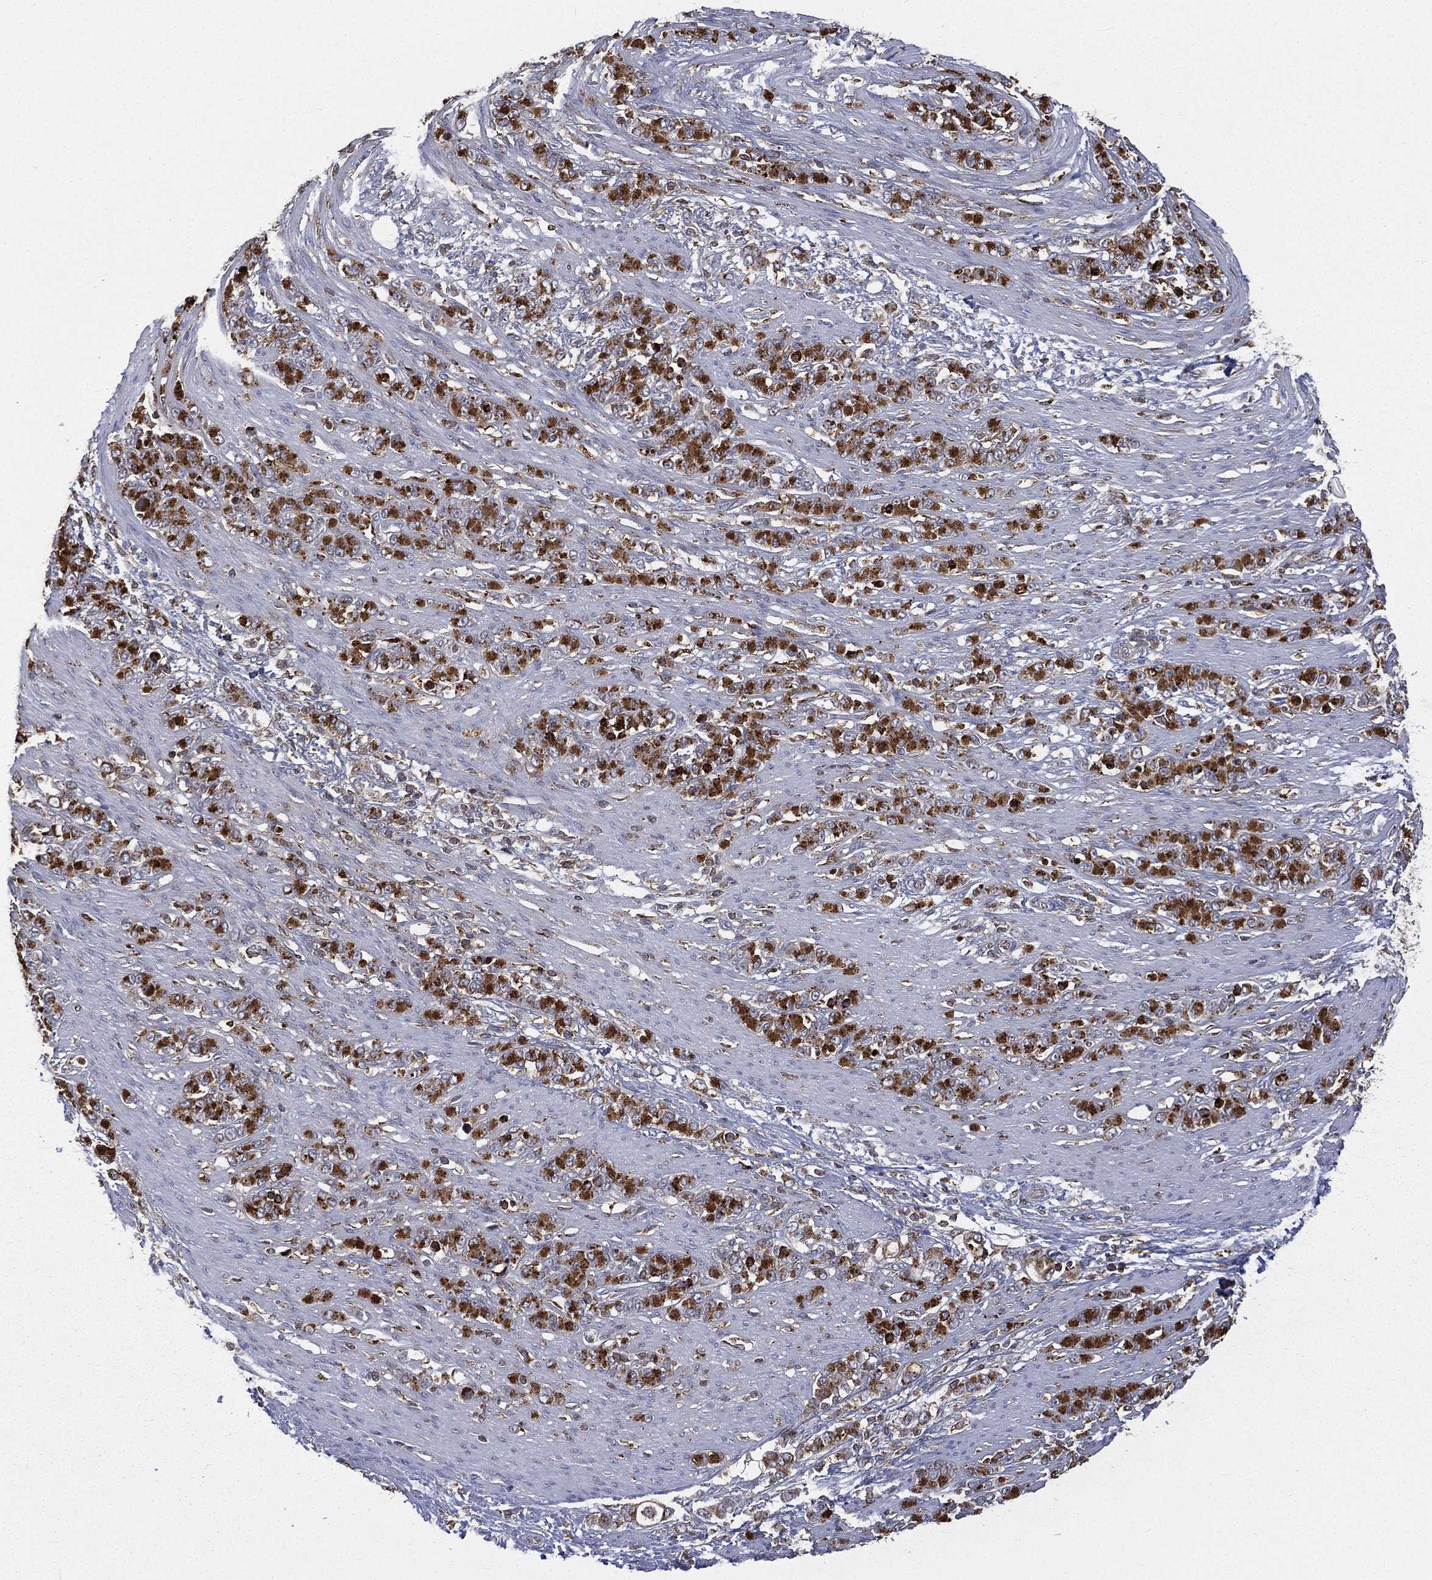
{"staining": {"intensity": "strong", "quantity": "25%-75%", "location": "cytoplasmic/membranous"}, "tissue": "stomach cancer", "cell_type": "Tumor cells", "image_type": "cancer", "snomed": [{"axis": "morphology", "description": "Normal tissue, NOS"}, {"axis": "morphology", "description": "Adenocarcinoma, NOS"}, {"axis": "topography", "description": "Stomach"}], "caption": "Immunohistochemistry (IHC) (DAB (3,3'-diaminobenzidine)) staining of human stomach cancer reveals strong cytoplasmic/membranous protein positivity in about 25%-75% of tumor cells.", "gene": "RIN3", "patient": {"sex": "female", "age": 79}}